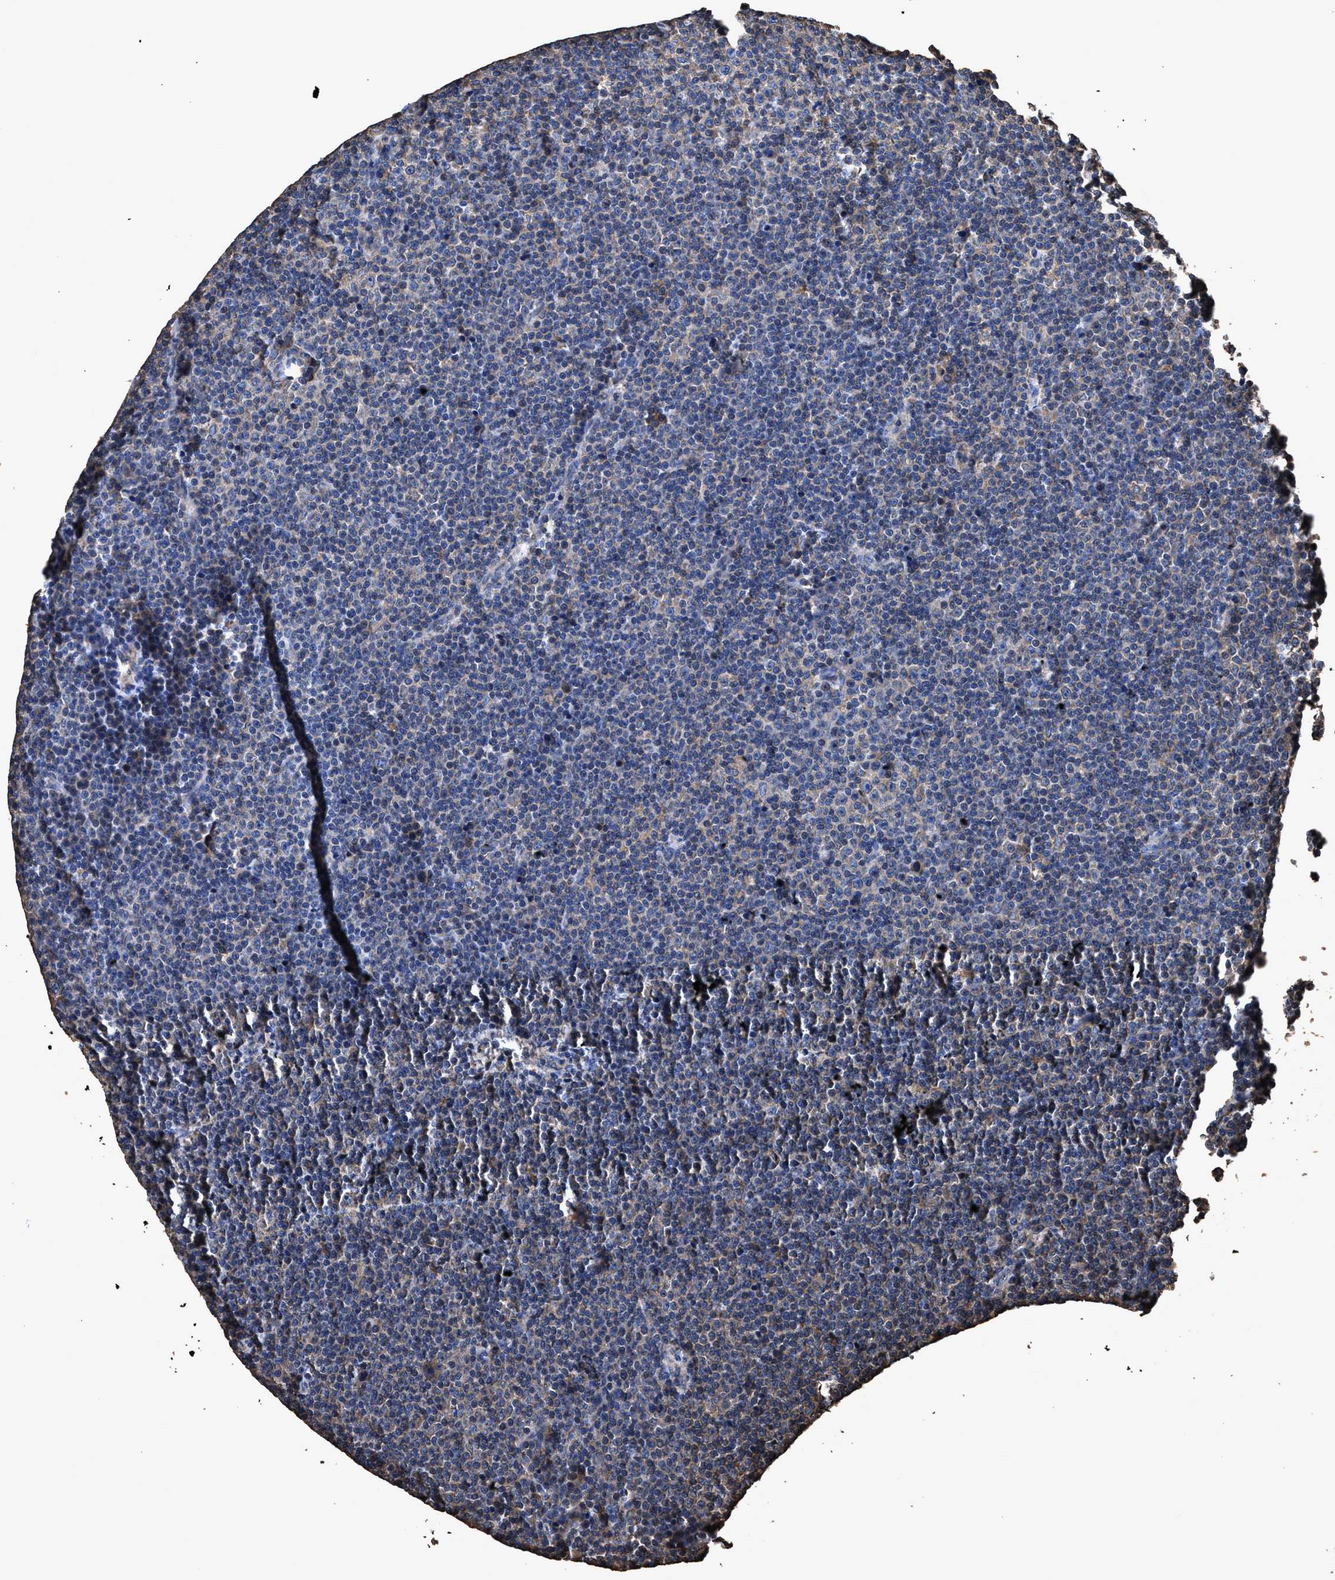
{"staining": {"intensity": "weak", "quantity": "<25%", "location": "cytoplasmic/membranous"}, "tissue": "lymphoma", "cell_type": "Tumor cells", "image_type": "cancer", "snomed": [{"axis": "morphology", "description": "Malignant lymphoma, non-Hodgkin's type, Low grade"}, {"axis": "topography", "description": "Lymph node"}], "caption": "Lymphoma was stained to show a protein in brown. There is no significant expression in tumor cells. (DAB immunohistochemistry (IHC) visualized using brightfield microscopy, high magnification).", "gene": "ZMYND19", "patient": {"sex": "female", "age": 67}}